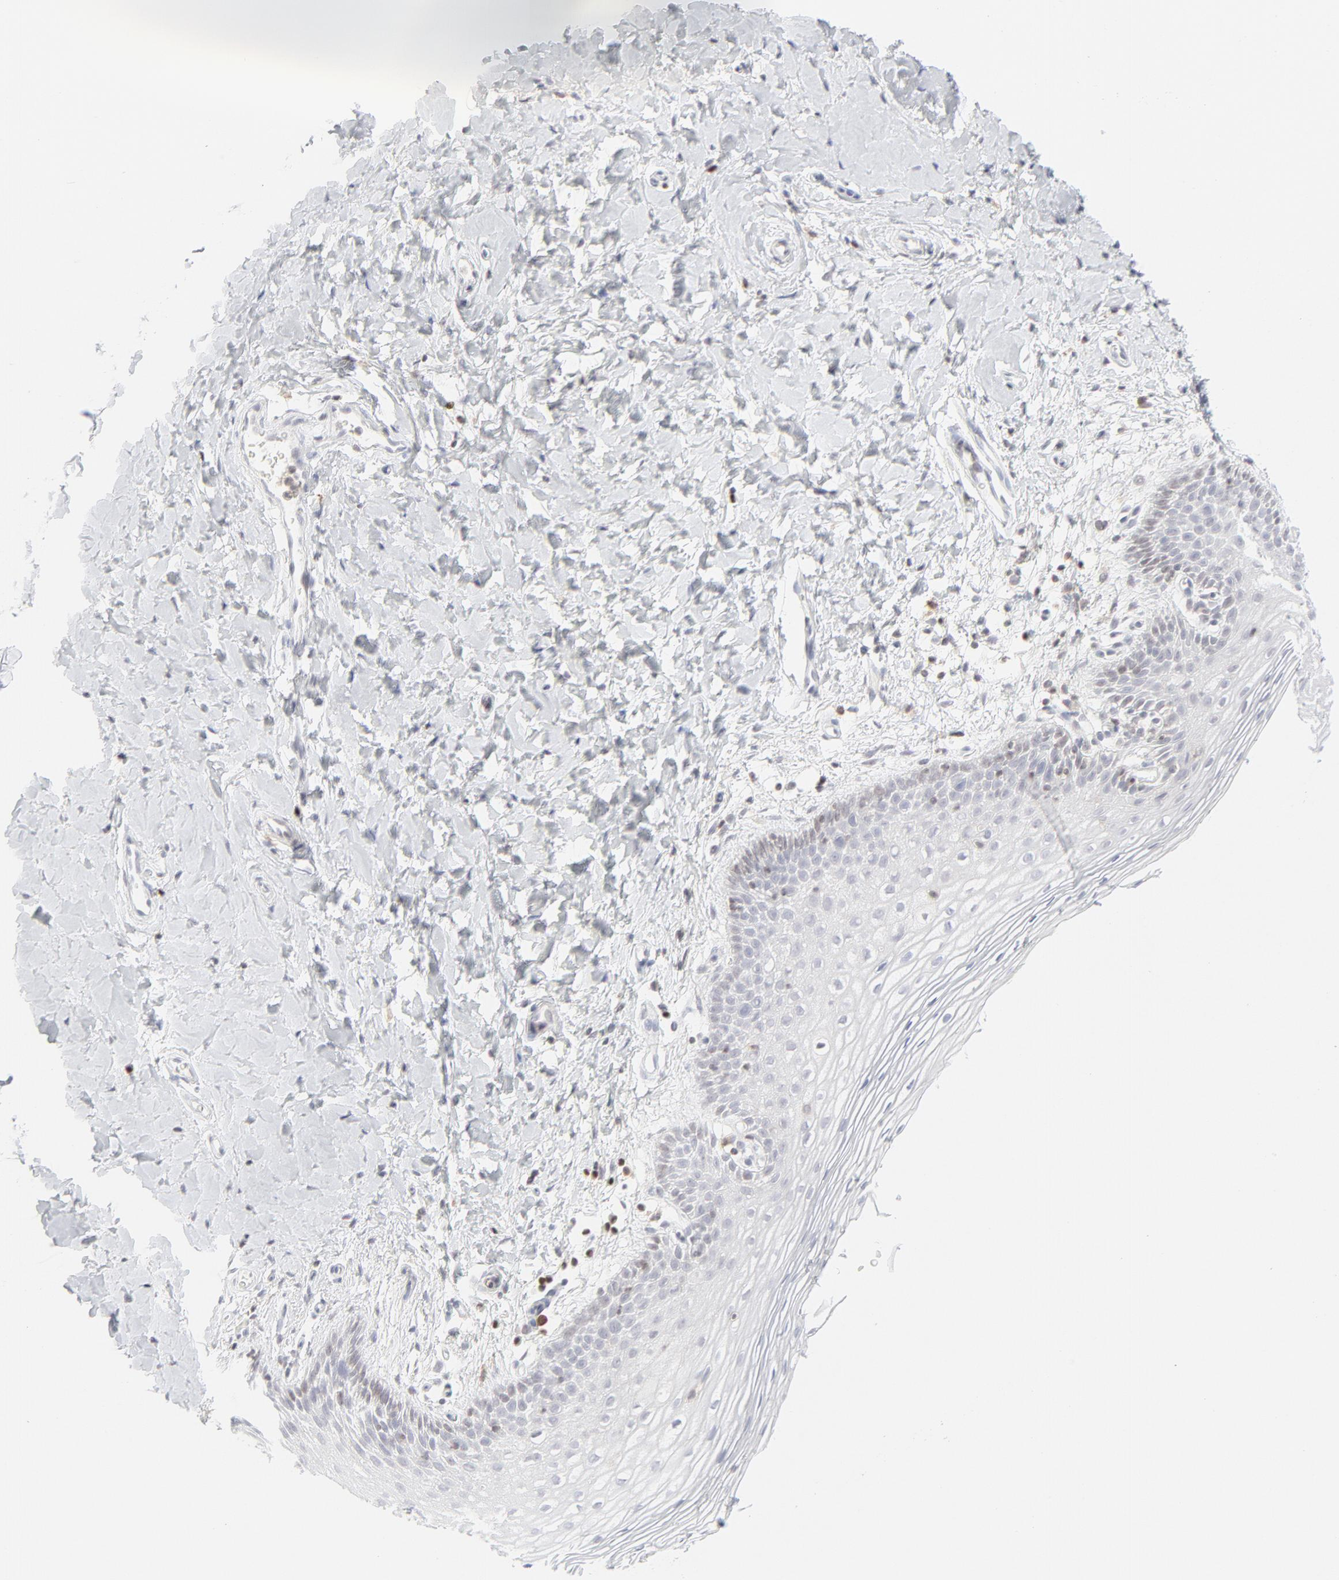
{"staining": {"intensity": "negative", "quantity": "none", "location": "none"}, "tissue": "vagina", "cell_type": "Squamous epithelial cells", "image_type": "normal", "snomed": [{"axis": "morphology", "description": "Normal tissue, NOS"}, {"axis": "topography", "description": "Vagina"}], "caption": "The histopathology image displays no significant staining in squamous epithelial cells of vagina.", "gene": "PRKCB", "patient": {"sex": "female", "age": 55}}